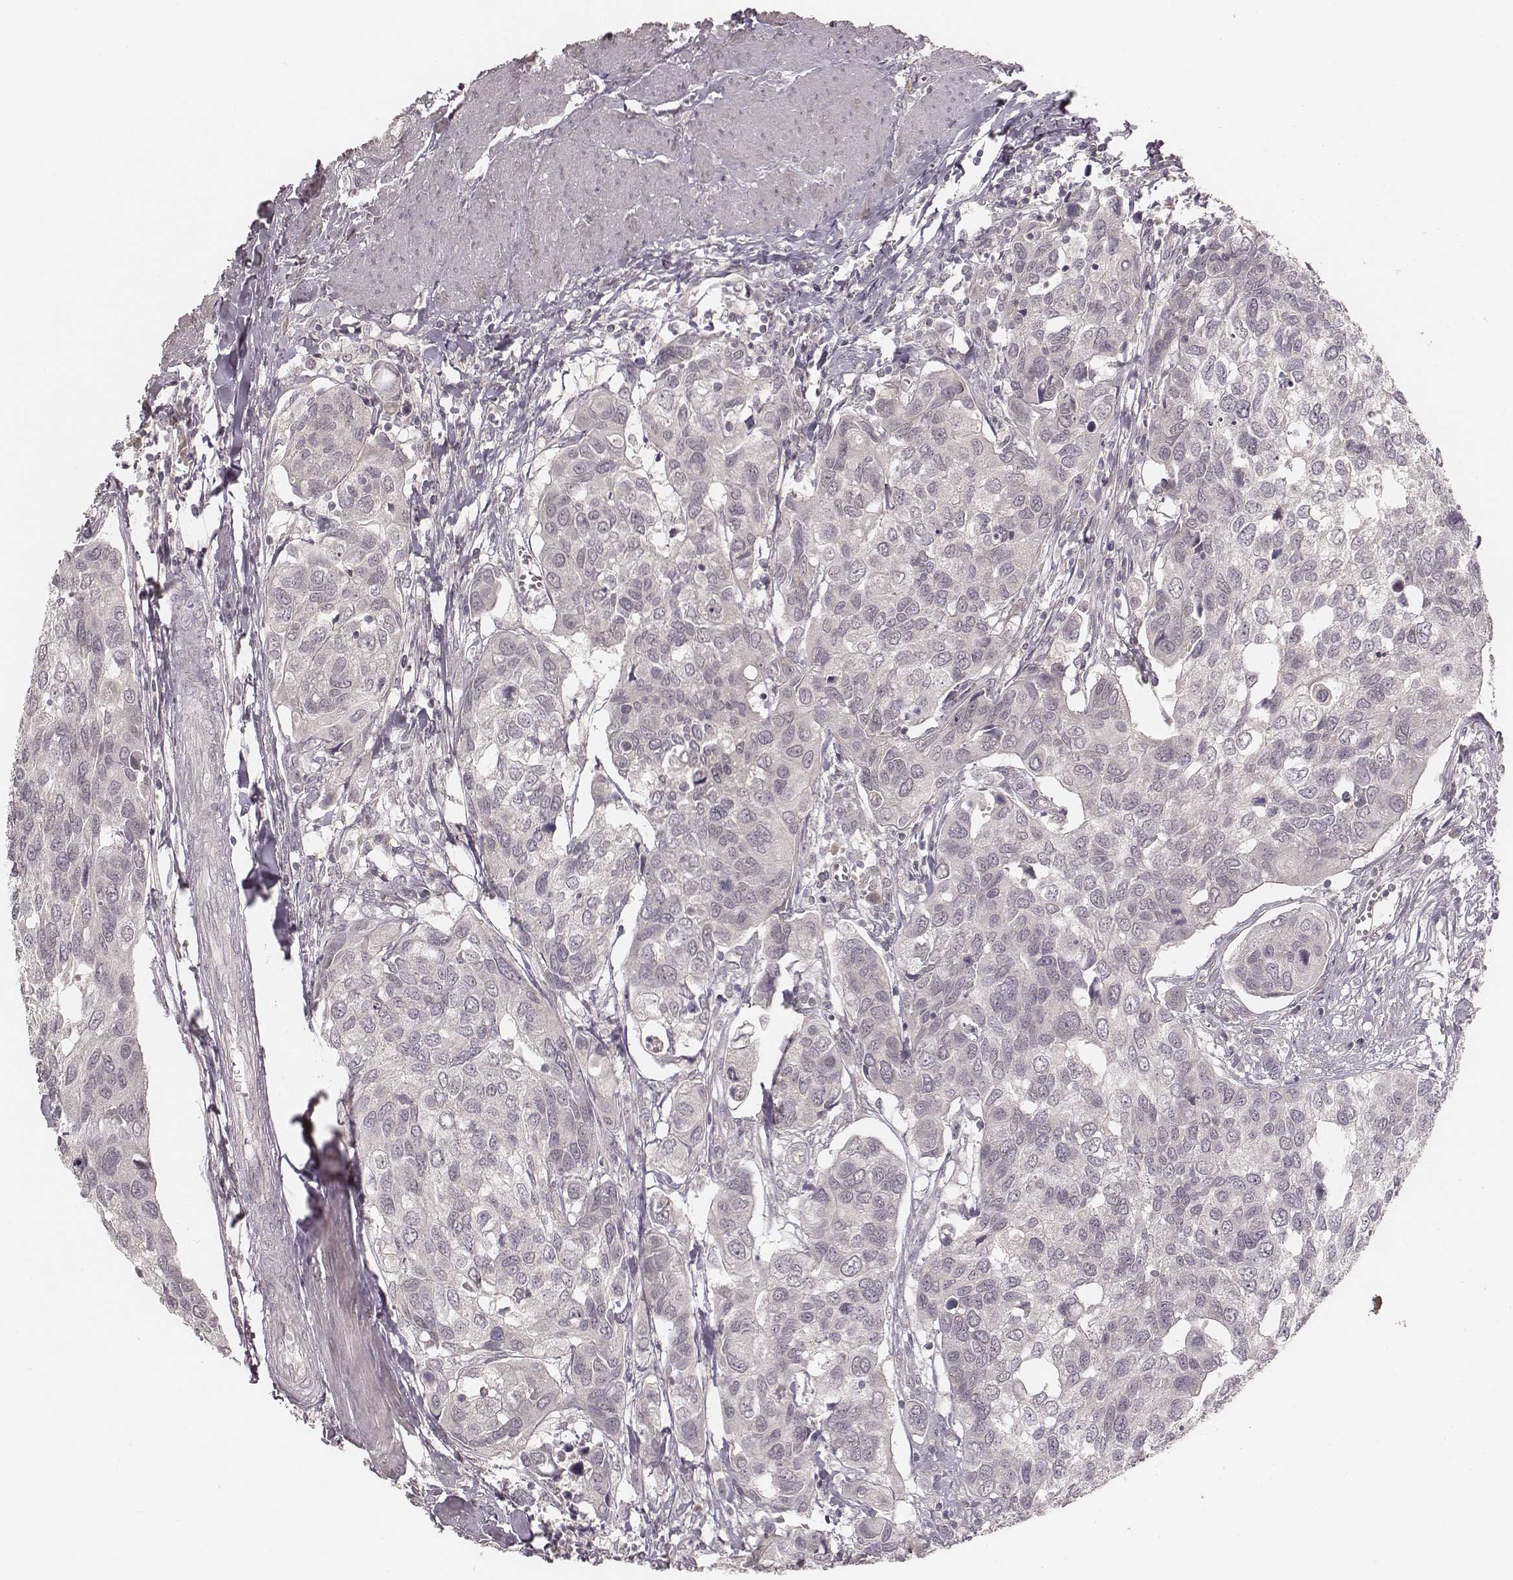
{"staining": {"intensity": "negative", "quantity": "none", "location": "none"}, "tissue": "urothelial cancer", "cell_type": "Tumor cells", "image_type": "cancer", "snomed": [{"axis": "morphology", "description": "Urothelial carcinoma, High grade"}, {"axis": "topography", "description": "Urinary bladder"}], "caption": "The immunohistochemistry histopathology image has no significant staining in tumor cells of urothelial cancer tissue.", "gene": "LY6K", "patient": {"sex": "male", "age": 60}}